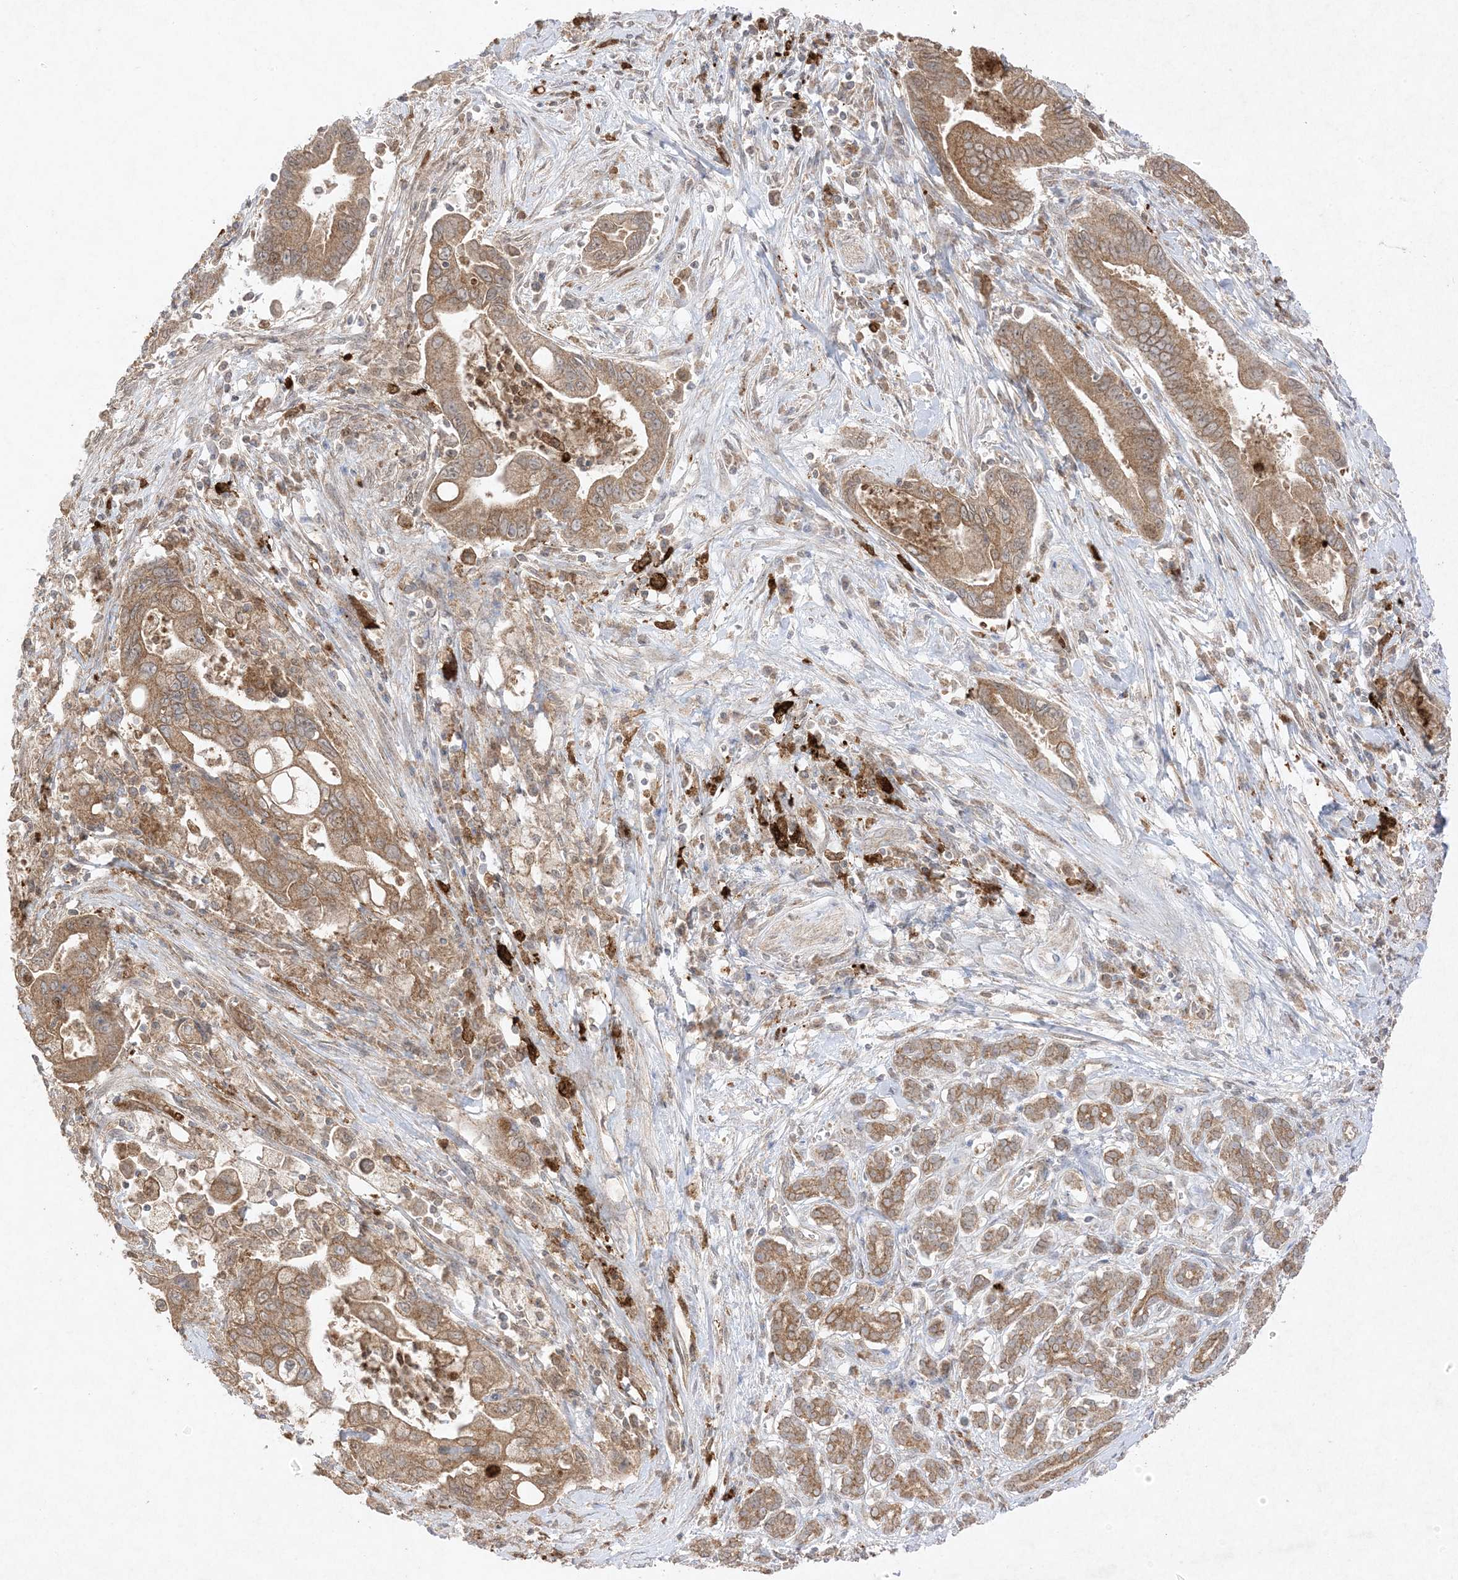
{"staining": {"intensity": "moderate", "quantity": ">75%", "location": "cytoplasmic/membranous"}, "tissue": "pancreatic cancer", "cell_type": "Tumor cells", "image_type": "cancer", "snomed": [{"axis": "morphology", "description": "Adenocarcinoma, NOS"}, {"axis": "topography", "description": "Pancreas"}], "caption": "A high-resolution micrograph shows IHC staining of pancreatic cancer, which displays moderate cytoplasmic/membranous expression in approximately >75% of tumor cells.", "gene": "UBE2C", "patient": {"sex": "male", "age": 78}}